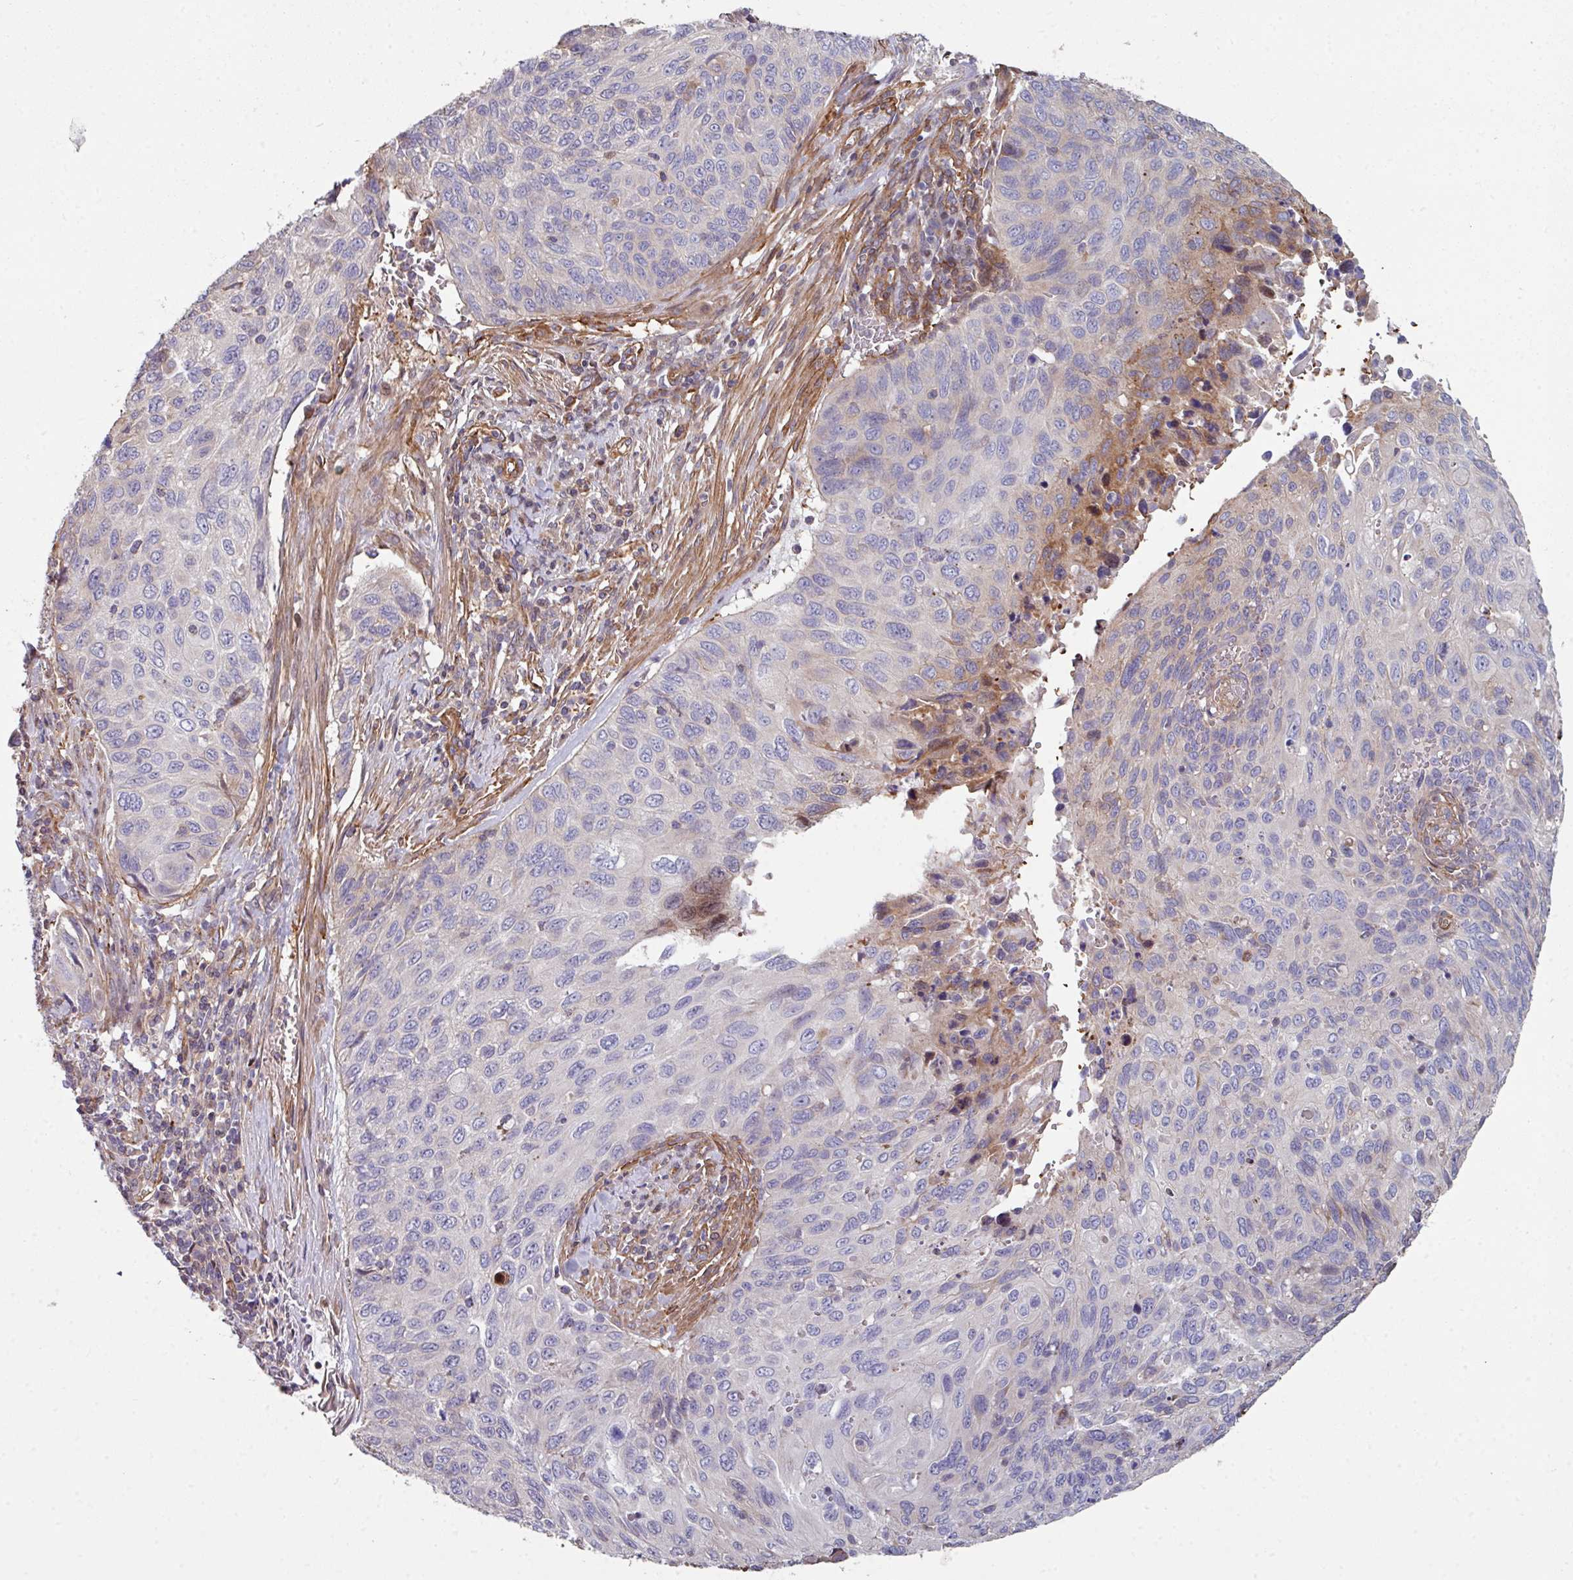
{"staining": {"intensity": "negative", "quantity": "none", "location": "none"}, "tissue": "cervical cancer", "cell_type": "Tumor cells", "image_type": "cancer", "snomed": [{"axis": "morphology", "description": "Squamous cell carcinoma, NOS"}, {"axis": "topography", "description": "Cervix"}], "caption": "Immunohistochemistry (IHC) of human cervical cancer (squamous cell carcinoma) demonstrates no positivity in tumor cells.", "gene": "ANO9", "patient": {"sex": "female", "age": 70}}